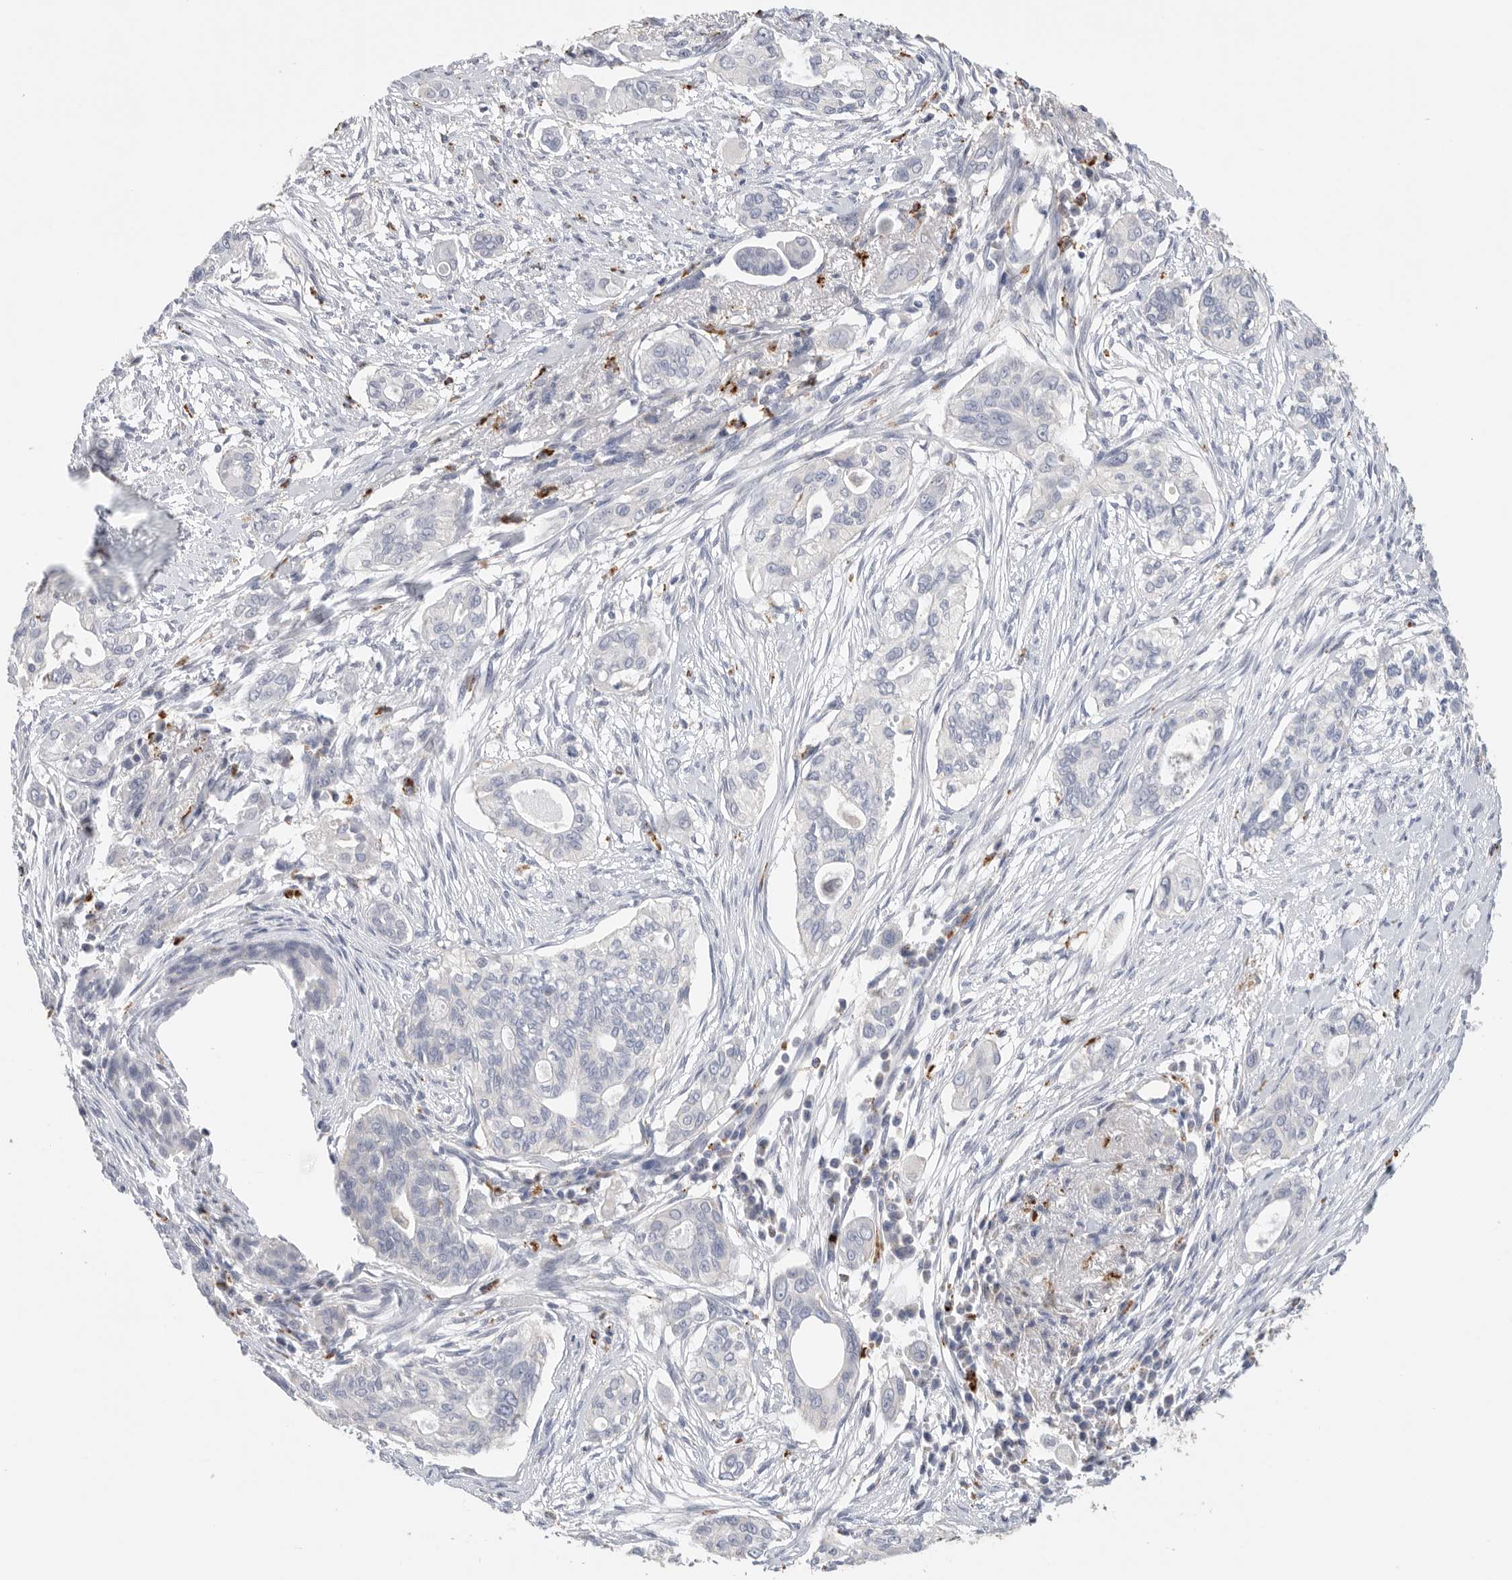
{"staining": {"intensity": "negative", "quantity": "none", "location": "none"}, "tissue": "pancreatic cancer", "cell_type": "Tumor cells", "image_type": "cancer", "snomed": [{"axis": "morphology", "description": "Adenocarcinoma, NOS"}, {"axis": "topography", "description": "Pancreas"}], "caption": "This is a image of immunohistochemistry (IHC) staining of pancreatic adenocarcinoma, which shows no staining in tumor cells.", "gene": "GGH", "patient": {"sex": "female", "age": 60}}